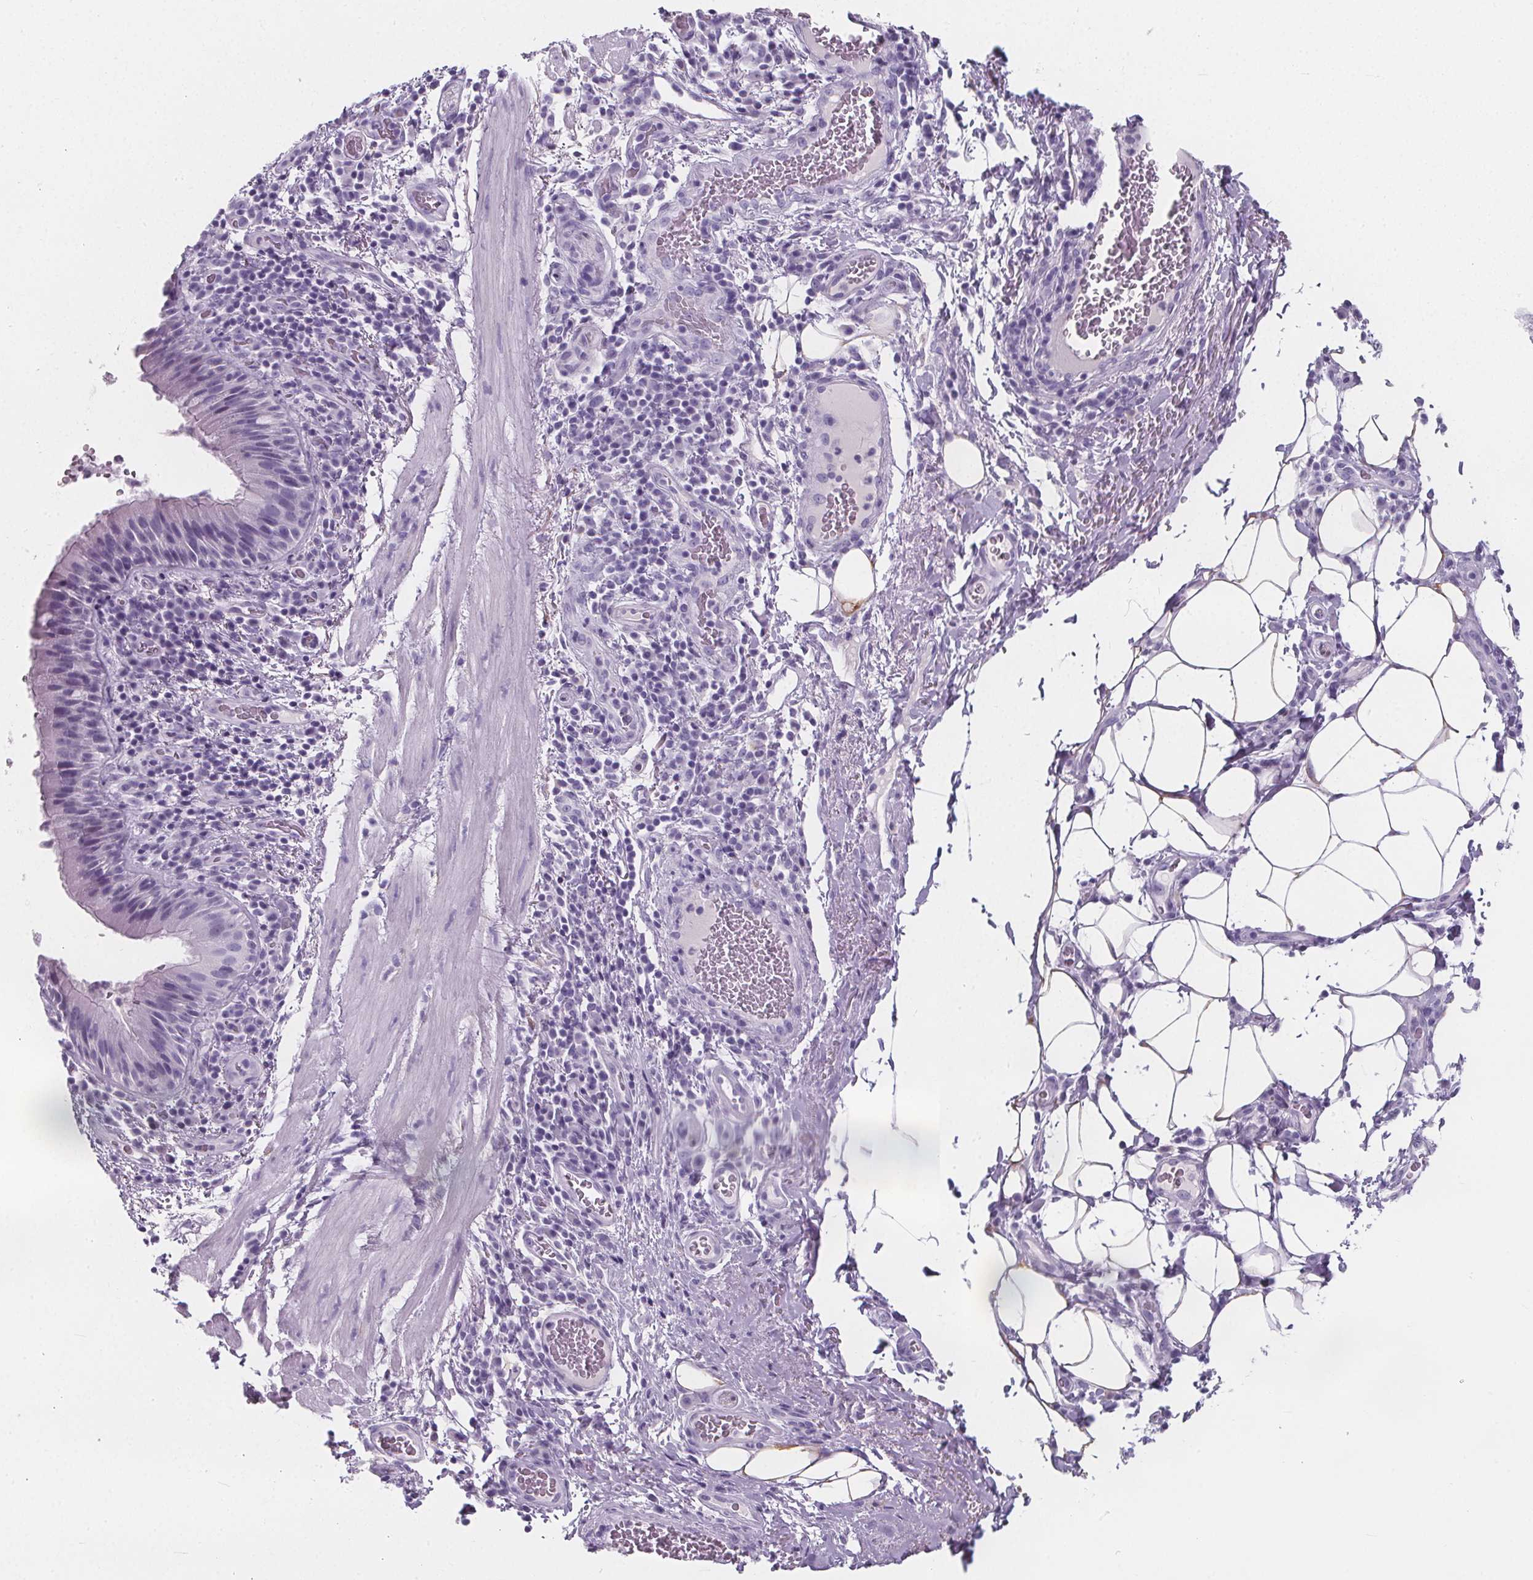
{"staining": {"intensity": "negative", "quantity": "none", "location": "none"}, "tissue": "bronchus", "cell_type": "Respiratory epithelial cells", "image_type": "normal", "snomed": [{"axis": "morphology", "description": "Normal tissue, NOS"}, {"axis": "topography", "description": "Lymph node"}, {"axis": "topography", "description": "Bronchus"}], "caption": "Immunohistochemical staining of benign bronchus demonstrates no significant positivity in respiratory epithelial cells. (DAB immunohistochemistry (IHC) visualized using brightfield microscopy, high magnification).", "gene": "ADRB1", "patient": {"sex": "male", "age": 56}}